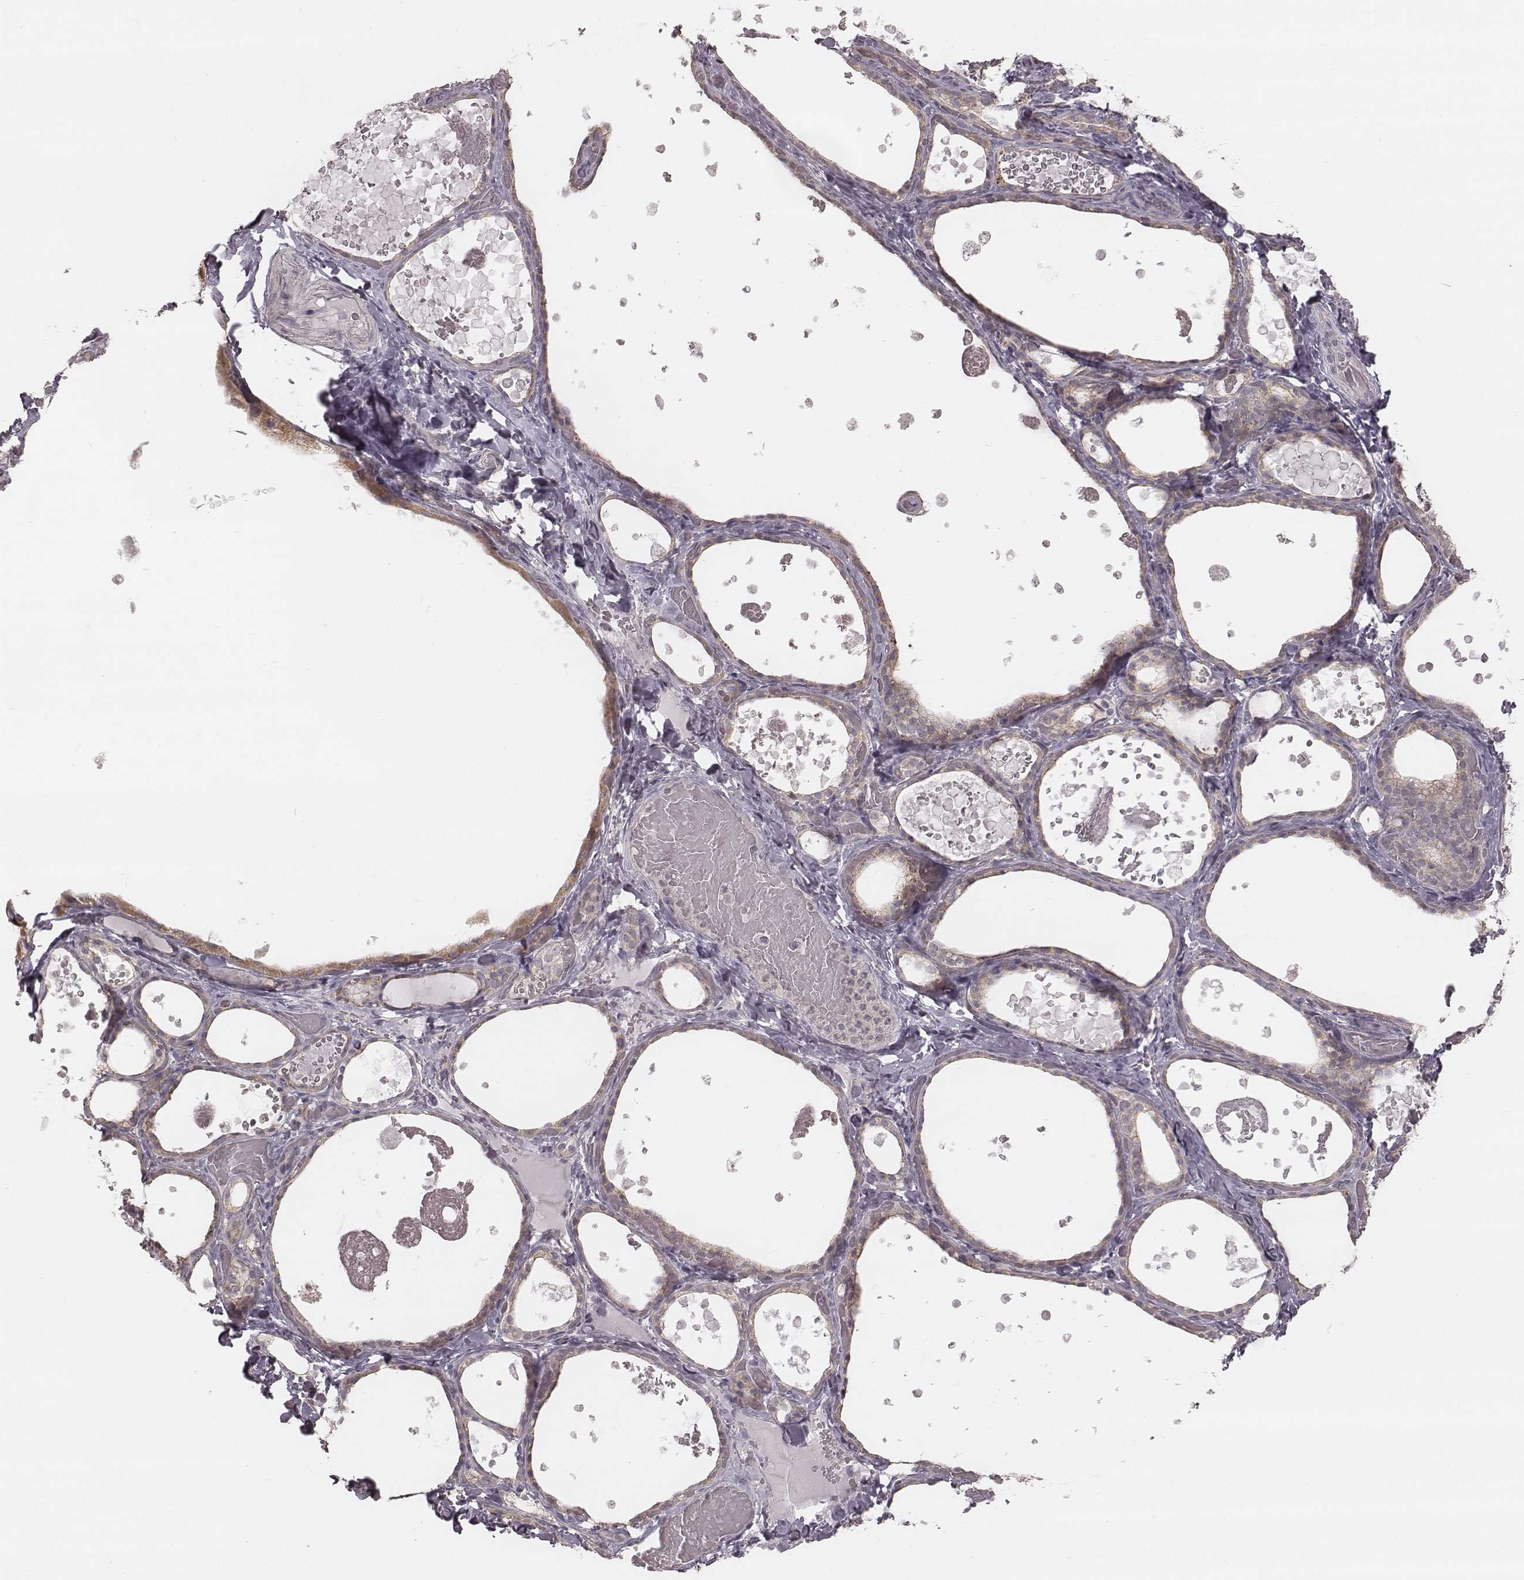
{"staining": {"intensity": "weak", "quantity": "25%-75%", "location": "cytoplasmic/membranous"}, "tissue": "thyroid gland", "cell_type": "Glandular cells", "image_type": "normal", "snomed": [{"axis": "morphology", "description": "Normal tissue, NOS"}, {"axis": "topography", "description": "Thyroid gland"}], "caption": "A high-resolution image shows immunohistochemistry staining of unremarkable thyroid gland, which exhibits weak cytoplasmic/membranous staining in approximately 25%-75% of glandular cells.", "gene": "TDRD5", "patient": {"sex": "female", "age": 56}}